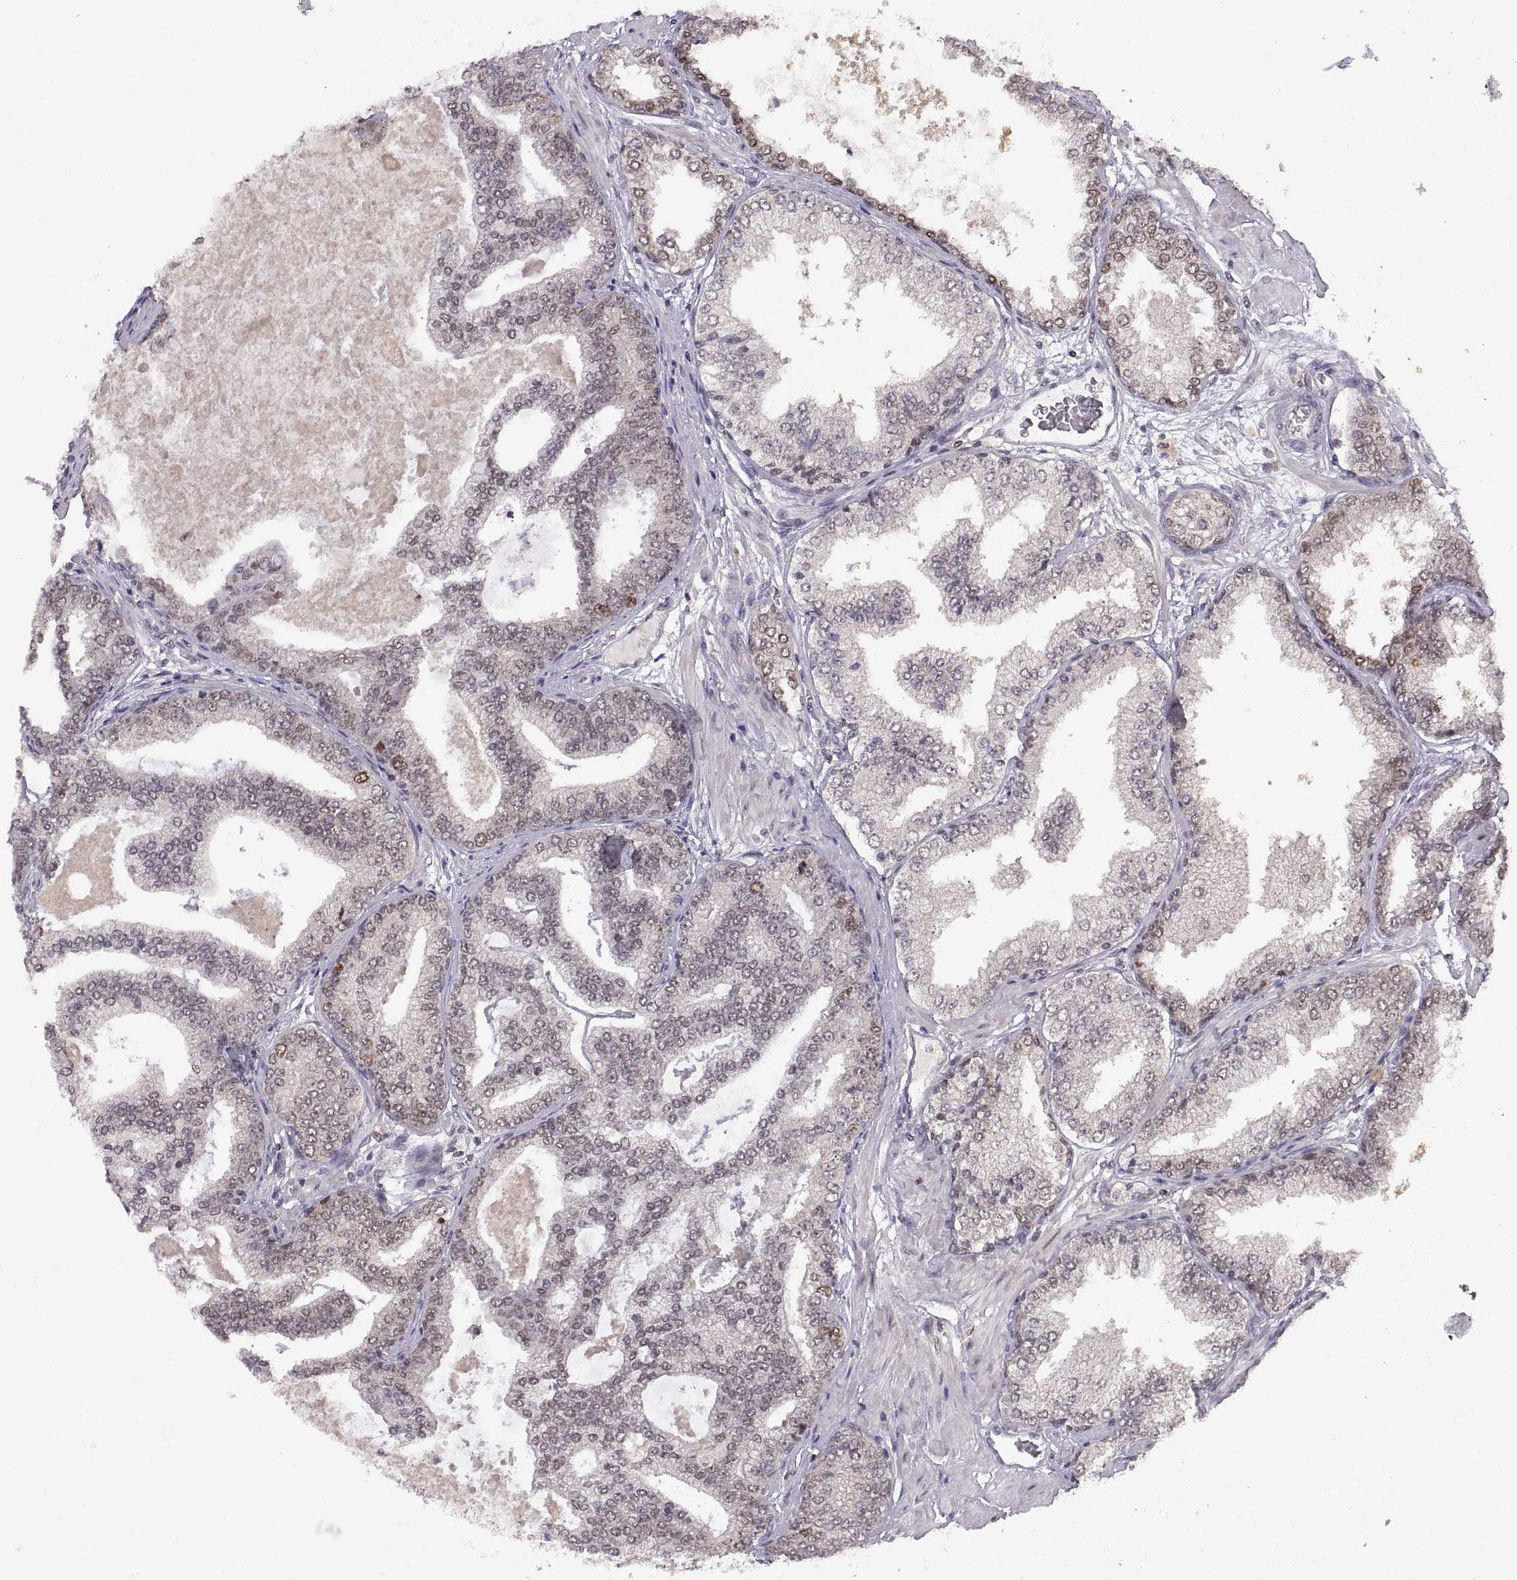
{"staining": {"intensity": "negative", "quantity": "none", "location": "none"}, "tissue": "prostate cancer", "cell_type": "Tumor cells", "image_type": "cancer", "snomed": [{"axis": "morphology", "description": "Adenocarcinoma, NOS"}, {"axis": "topography", "description": "Prostate"}], "caption": "DAB immunohistochemical staining of human prostate cancer (adenocarcinoma) shows no significant staining in tumor cells.", "gene": "CHFR", "patient": {"sex": "male", "age": 64}}